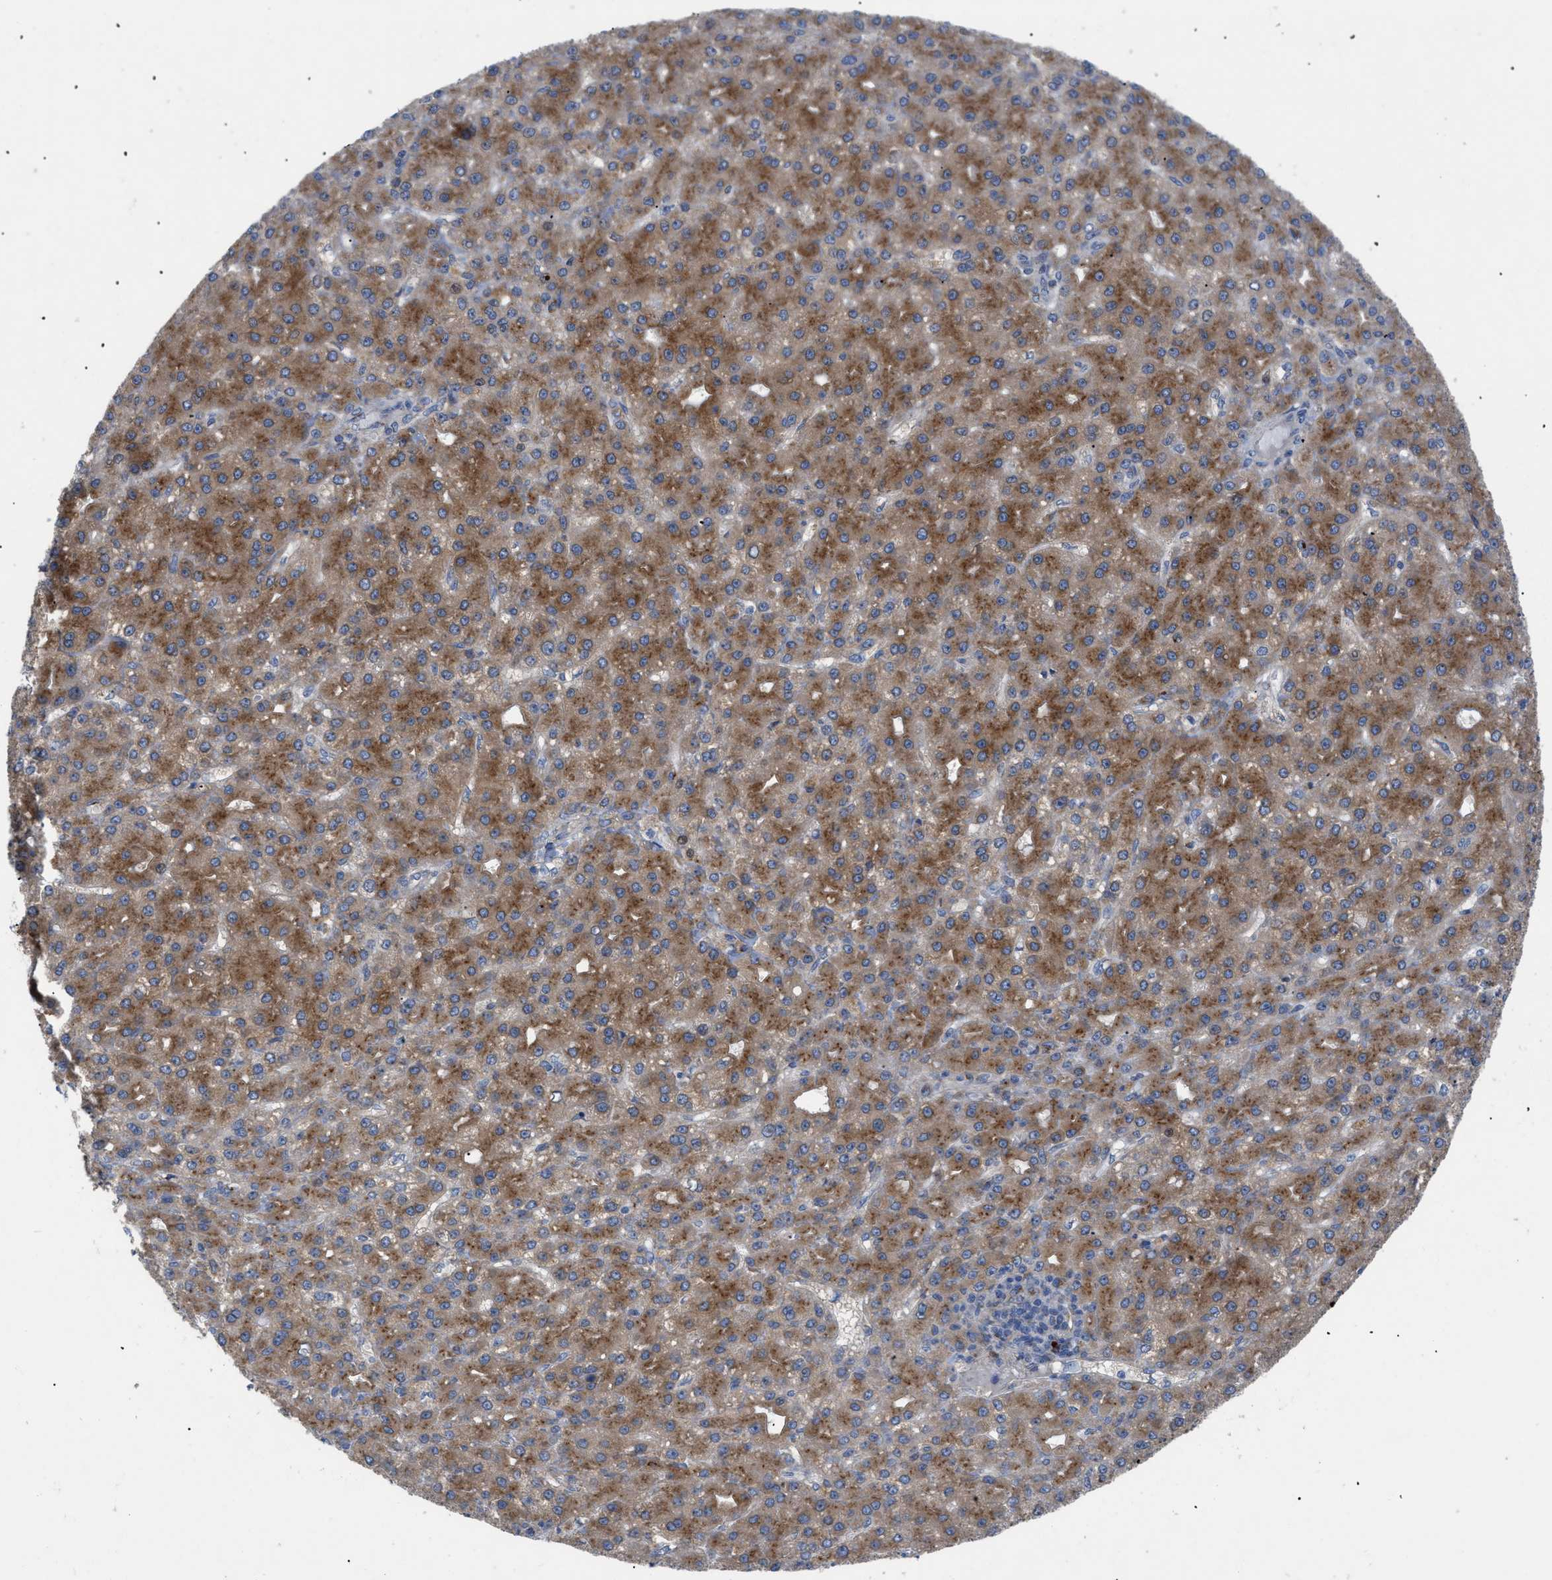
{"staining": {"intensity": "moderate", "quantity": ">75%", "location": "cytoplasmic/membranous"}, "tissue": "liver cancer", "cell_type": "Tumor cells", "image_type": "cancer", "snomed": [{"axis": "morphology", "description": "Carcinoma, Hepatocellular, NOS"}, {"axis": "topography", "description": "Liver"}], "caption": "Brown immunohistochemical staining in human liver cancer (hepatocellular carcinoma) reveals moderate cytoplasmic/membranous positivity in about >75% of tumor cells.", "gene": "SLC50A1", "patient": {"sex": "male", "age": 67}}